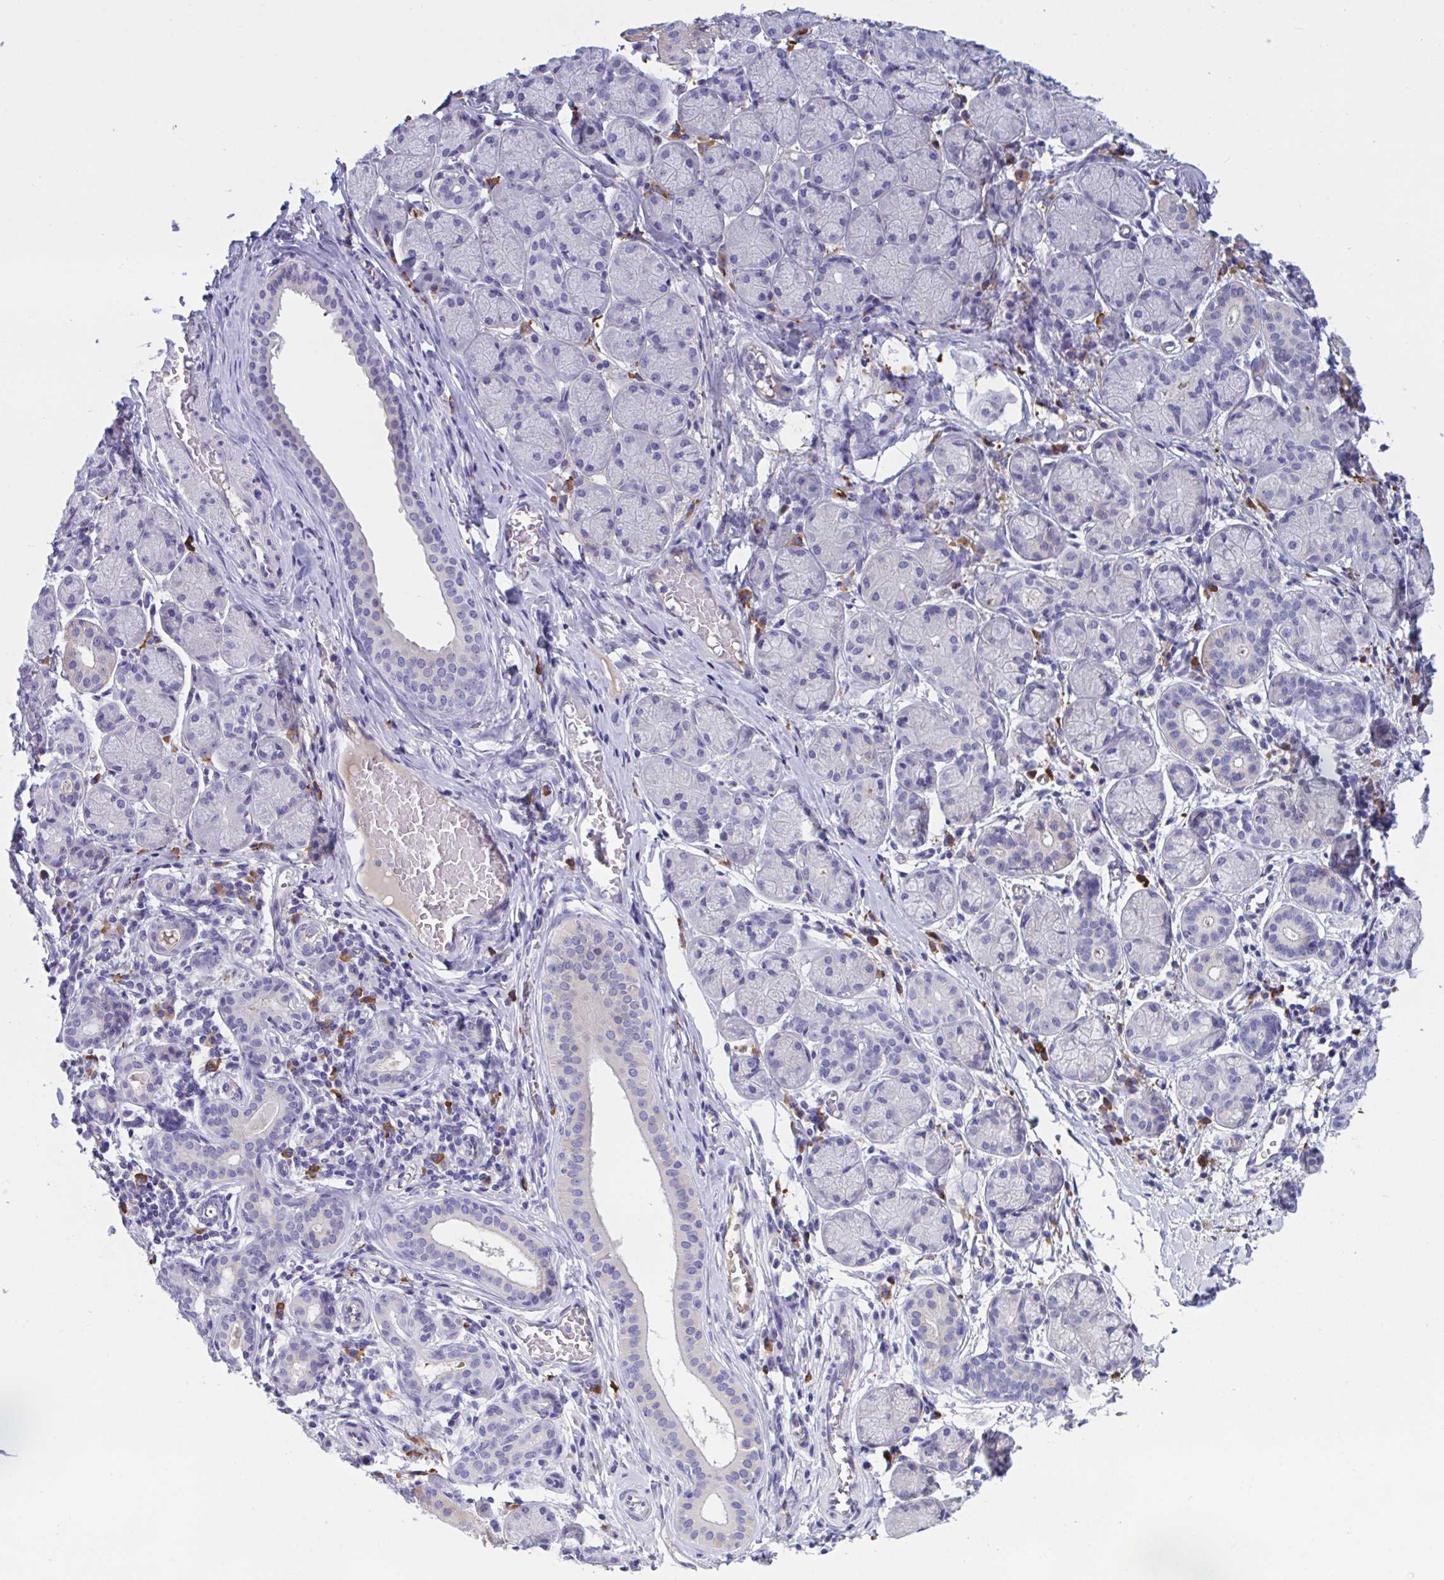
{"staining": {"intensity": "negative", "quantity": "none", "location": "none"}, "tissue": "salivary gland", "cell_type": "Glandular cells", "image_type": "normal", "snomed": [{"axis": "morphology", "description": "Normal tissue, NOS"}, {"axis": "topography", "description": "Salivary gland"}], "caption": "High power microscopy micrograph of an immunohistochemistry micrograph of unremarkable salivary gland, revealing no significant positivity in glandular cells.", "gene": "MS4A14", "patient": {"sex": "female", "age": 24}}